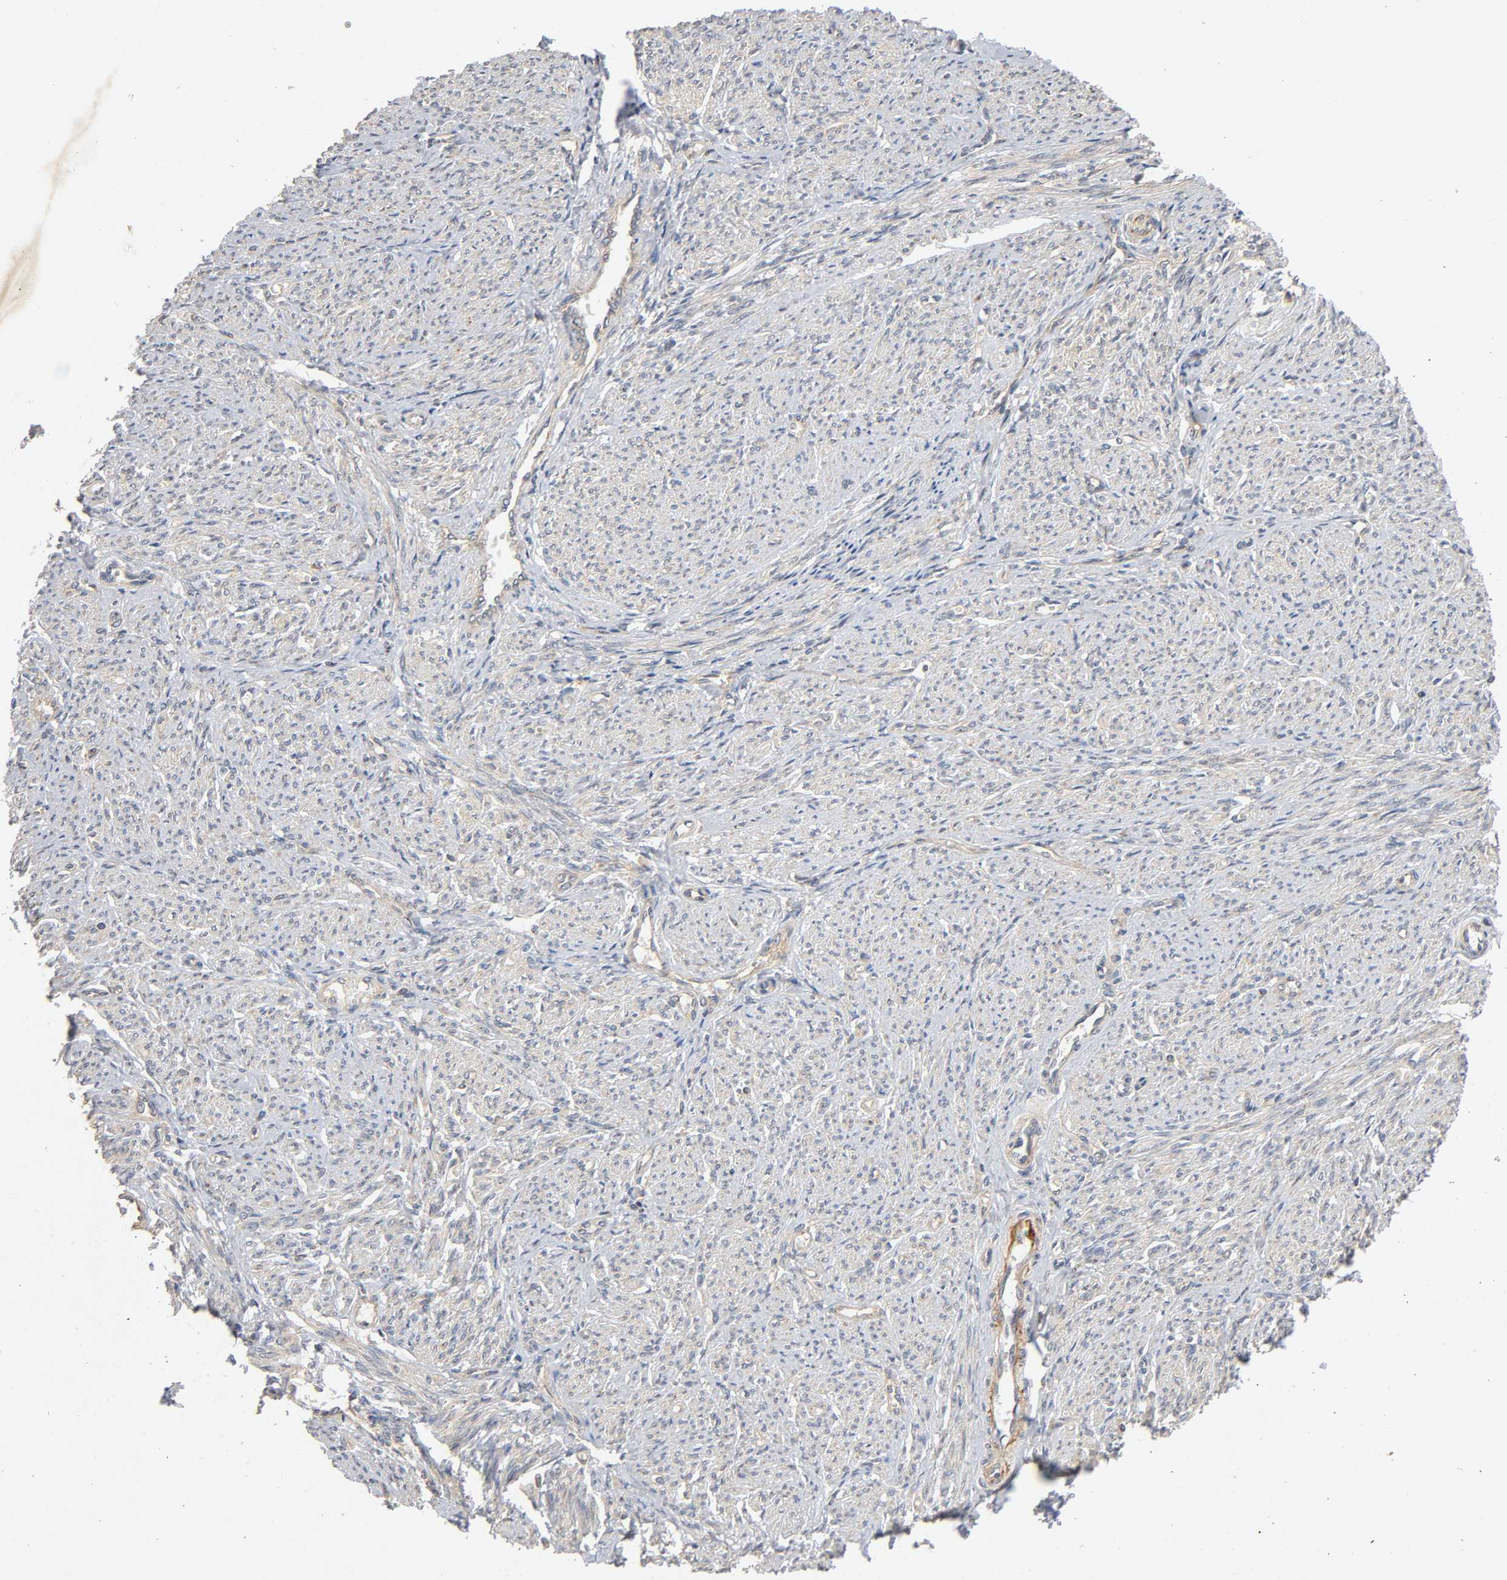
{"staining": {"intensity": "weak", "quantity": "25%-75%", "location": "cytoplasmic/membranous"}, "tissue": "smooth muscle", "cell_type": "Smooth muscle cells", "image_type": "normal", "snomed": [{"axis": "morphology", "description": "Normal tissue, NOS"}, {"axis": "topography", "description": "Smooth muscle"}], "caption": "This micrograph demonstrates immunohistochemistry (IHC) staining of unremarkable smooth muscle, with low weak cytoplasmic/membranous expression in about 25%-75% of smooth muscle cells.", "gene": "IKBKB", "patient": {"sex": "female", "age": 65}}